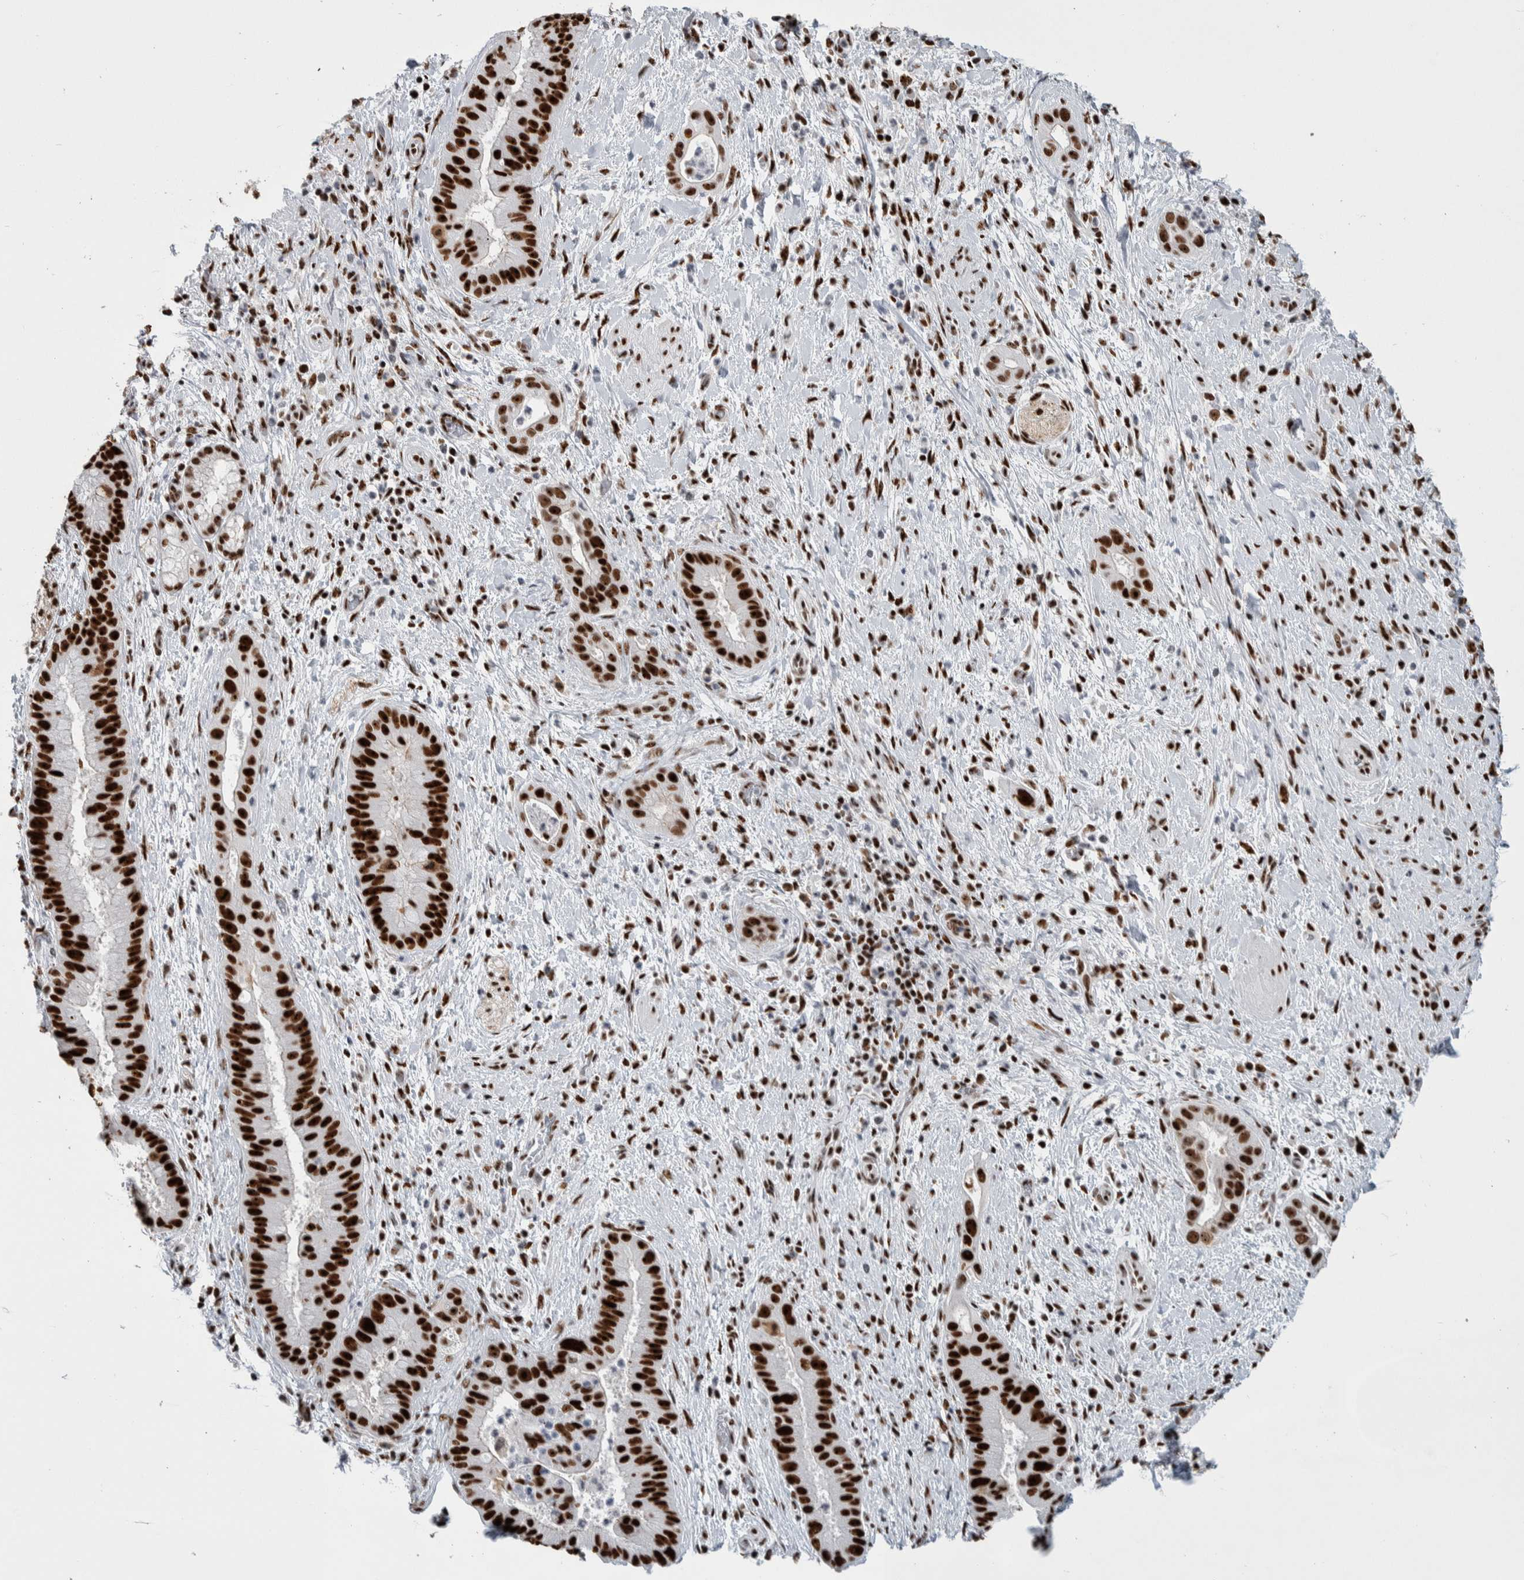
{"staining": {"intensity": "strong", "quantity": ">75%", "location": "nuclear"}, "tissue": "liver cancer", "cell_type": "Tumor cells", "image_type": "cancer", "snomed": [{"axis": "morphology", "description": "Cholangiocarcinoma"}, {"axis": "topography", "description": "Liver"}], "caption": "A histopathology image of liver cancer stained for a protein demonstrates strong nuclear brown staining in tumor cells.", "gene": "NCL", "patient": {"sex": "female", "age": 54}}